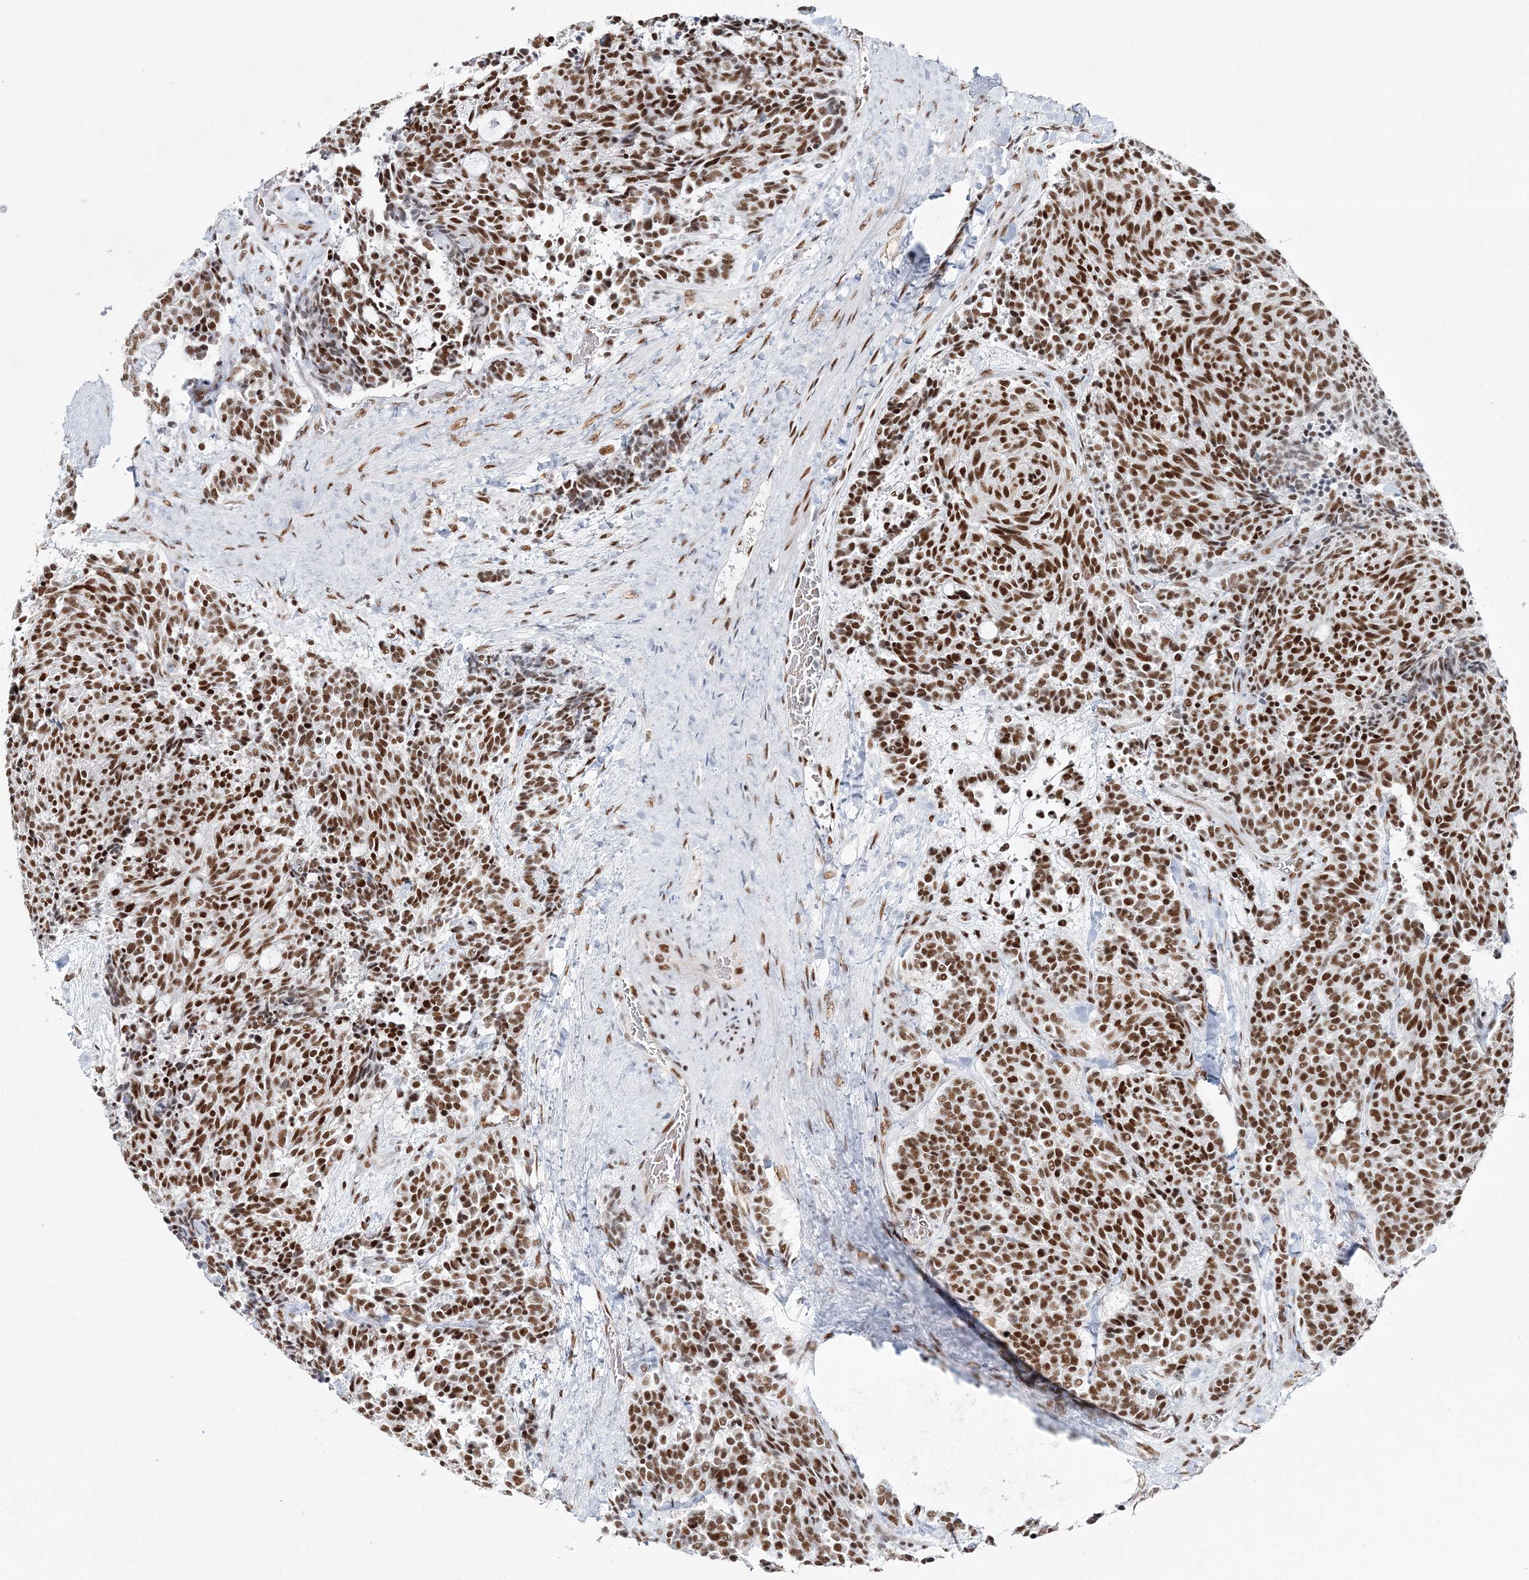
{"staining": {"intensity": "strong", "quantity": ">75%", "location": "nuclear"}, "tissue": "carcinoid", "cell_type": "Tumor cells", "image_type": "cancer", "snomed": [{"axis": "morphology", "description": "Carcinoid, malignant, NOS"}, {"axis": "topography", "description": "Pancreas"}], "caption": "A histopathology image of human carcinoid stained for a protein shows strong nuclear brown staining in tumor cells.", "gene": "QRICH1", "patient": {"sex": "female", "age": 54}}